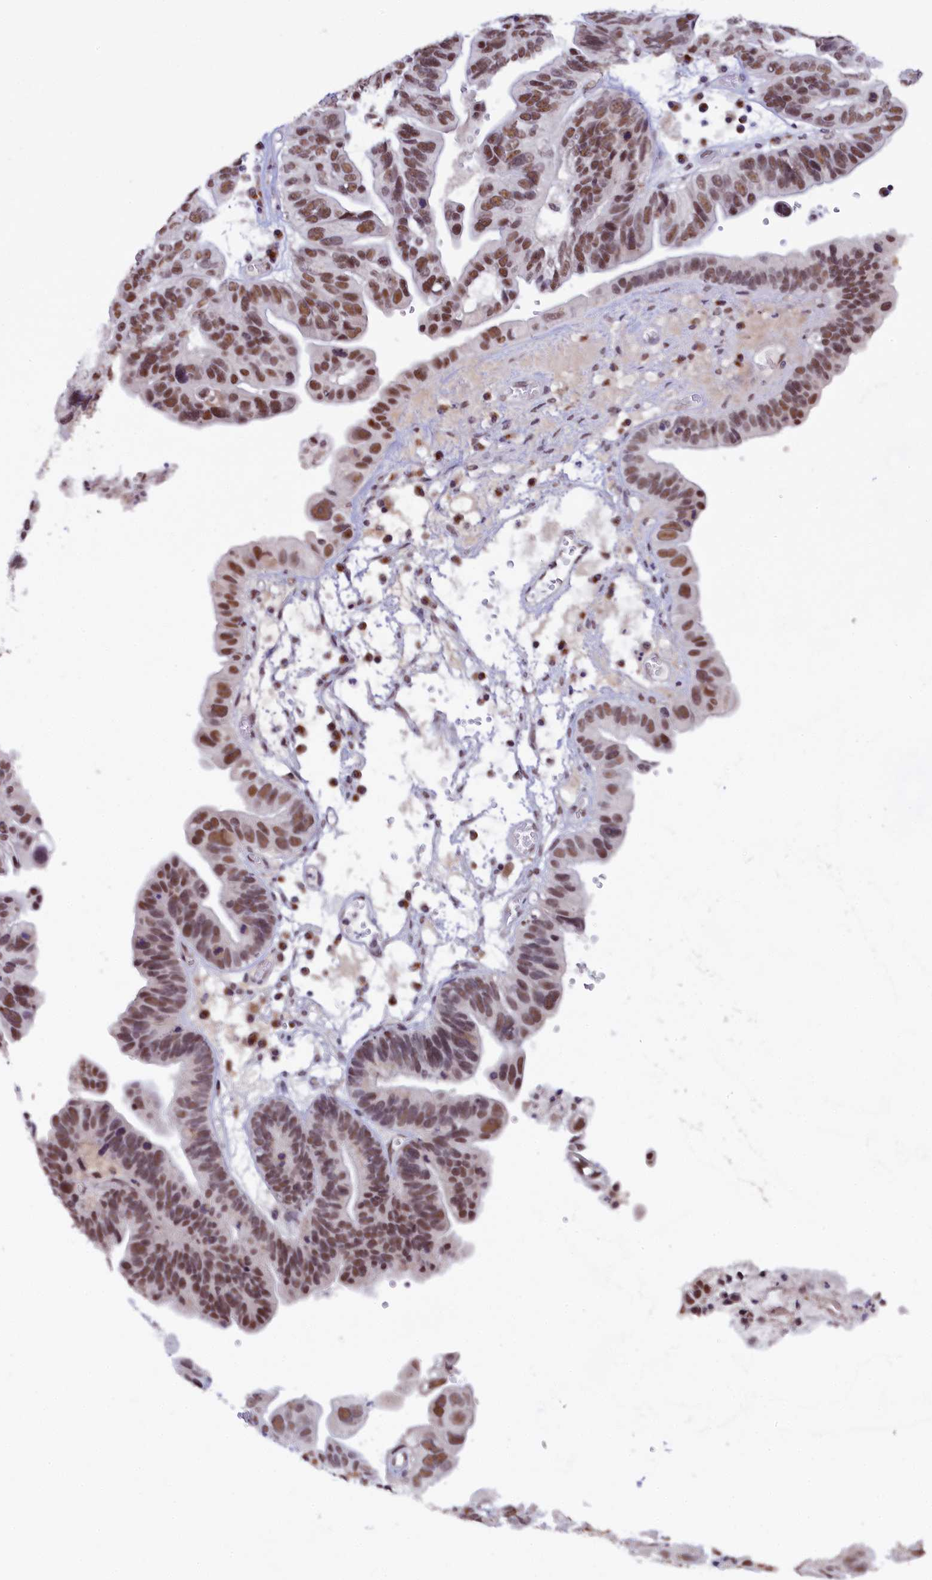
{"staining": {"intensity": "moderate", "quantity": ">75%", "location": "nuclear"}, "tissue": "ovarian cancer", "cell_type": "Tumor cells", "image_type": "cancer", "snomed": [{"axis": "morphology", "description": "Cystadenocarcinoma, serous, NOS"}, {"axis": "topography", "description": "Ovary"}], "caption": "High-power microscopy captured an immunohistochemistry (IHC) histopathology image of ovarian cancer (serous cystadenocarcinoma), revealing moderate nuclear positivity in about >75% of tumor cells.", "gene": "NCBP1", "patient": {"sex": "female", "age": 56}}